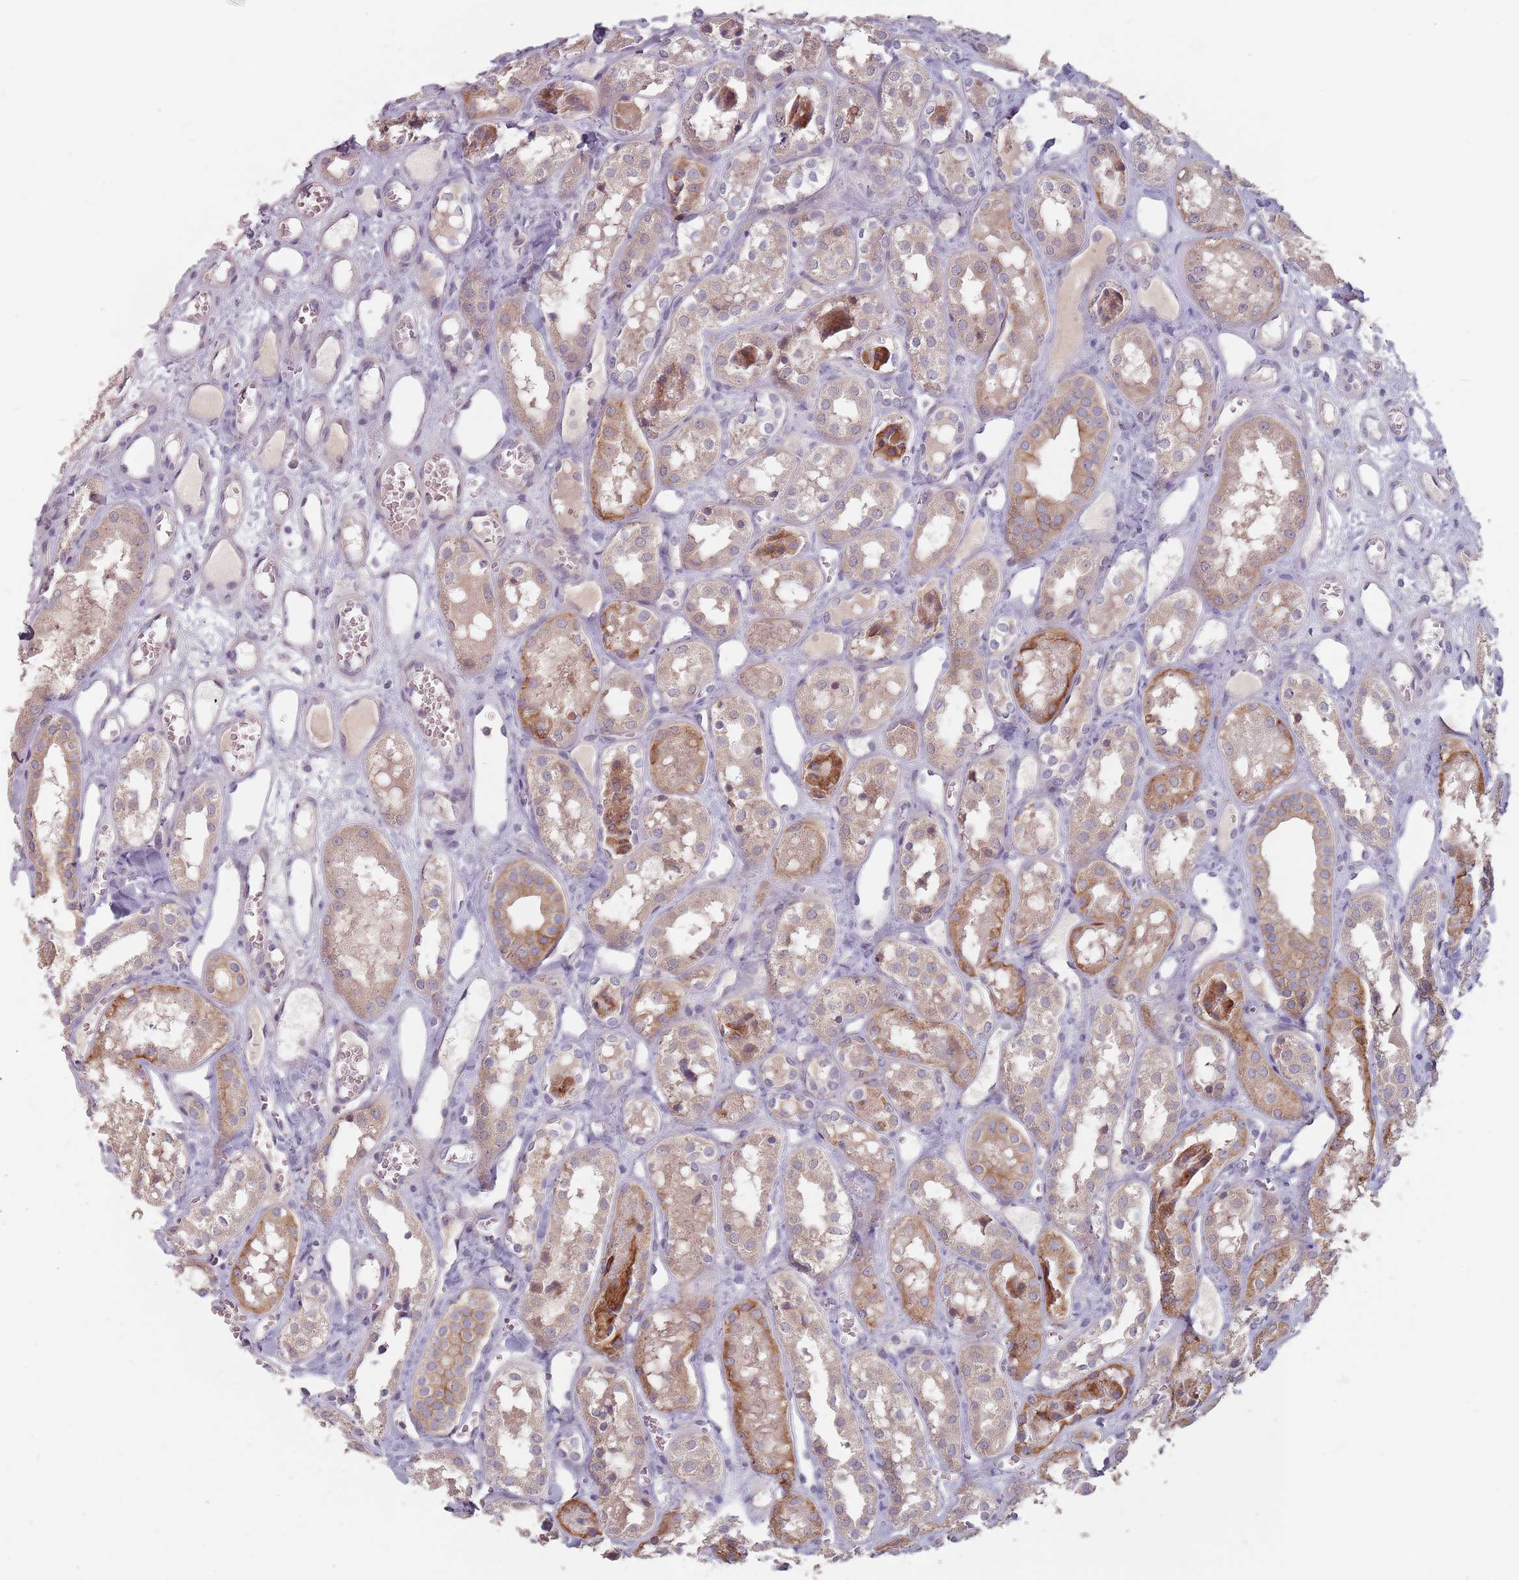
{"staining": {"intensity": "weak", "quantity": "<25%", "location": "cytoplasmic/membranous"}, "tissue": "kidney", "cell_type": "Cells in glomeruli", "image_type": "normal", "snomed": [{"axis": "morphology", "description": "Normal tissue, NOS"}, {"axis": "topography", "description": "Kidney"}], "caption": "A high-resolution micrograph shows immunohistochemistry staining of normal kidney, which reveals no significant staining in cells in glomeruli.", "gene": "ADAL", "patient": {"sex": "male", "age": 16}}